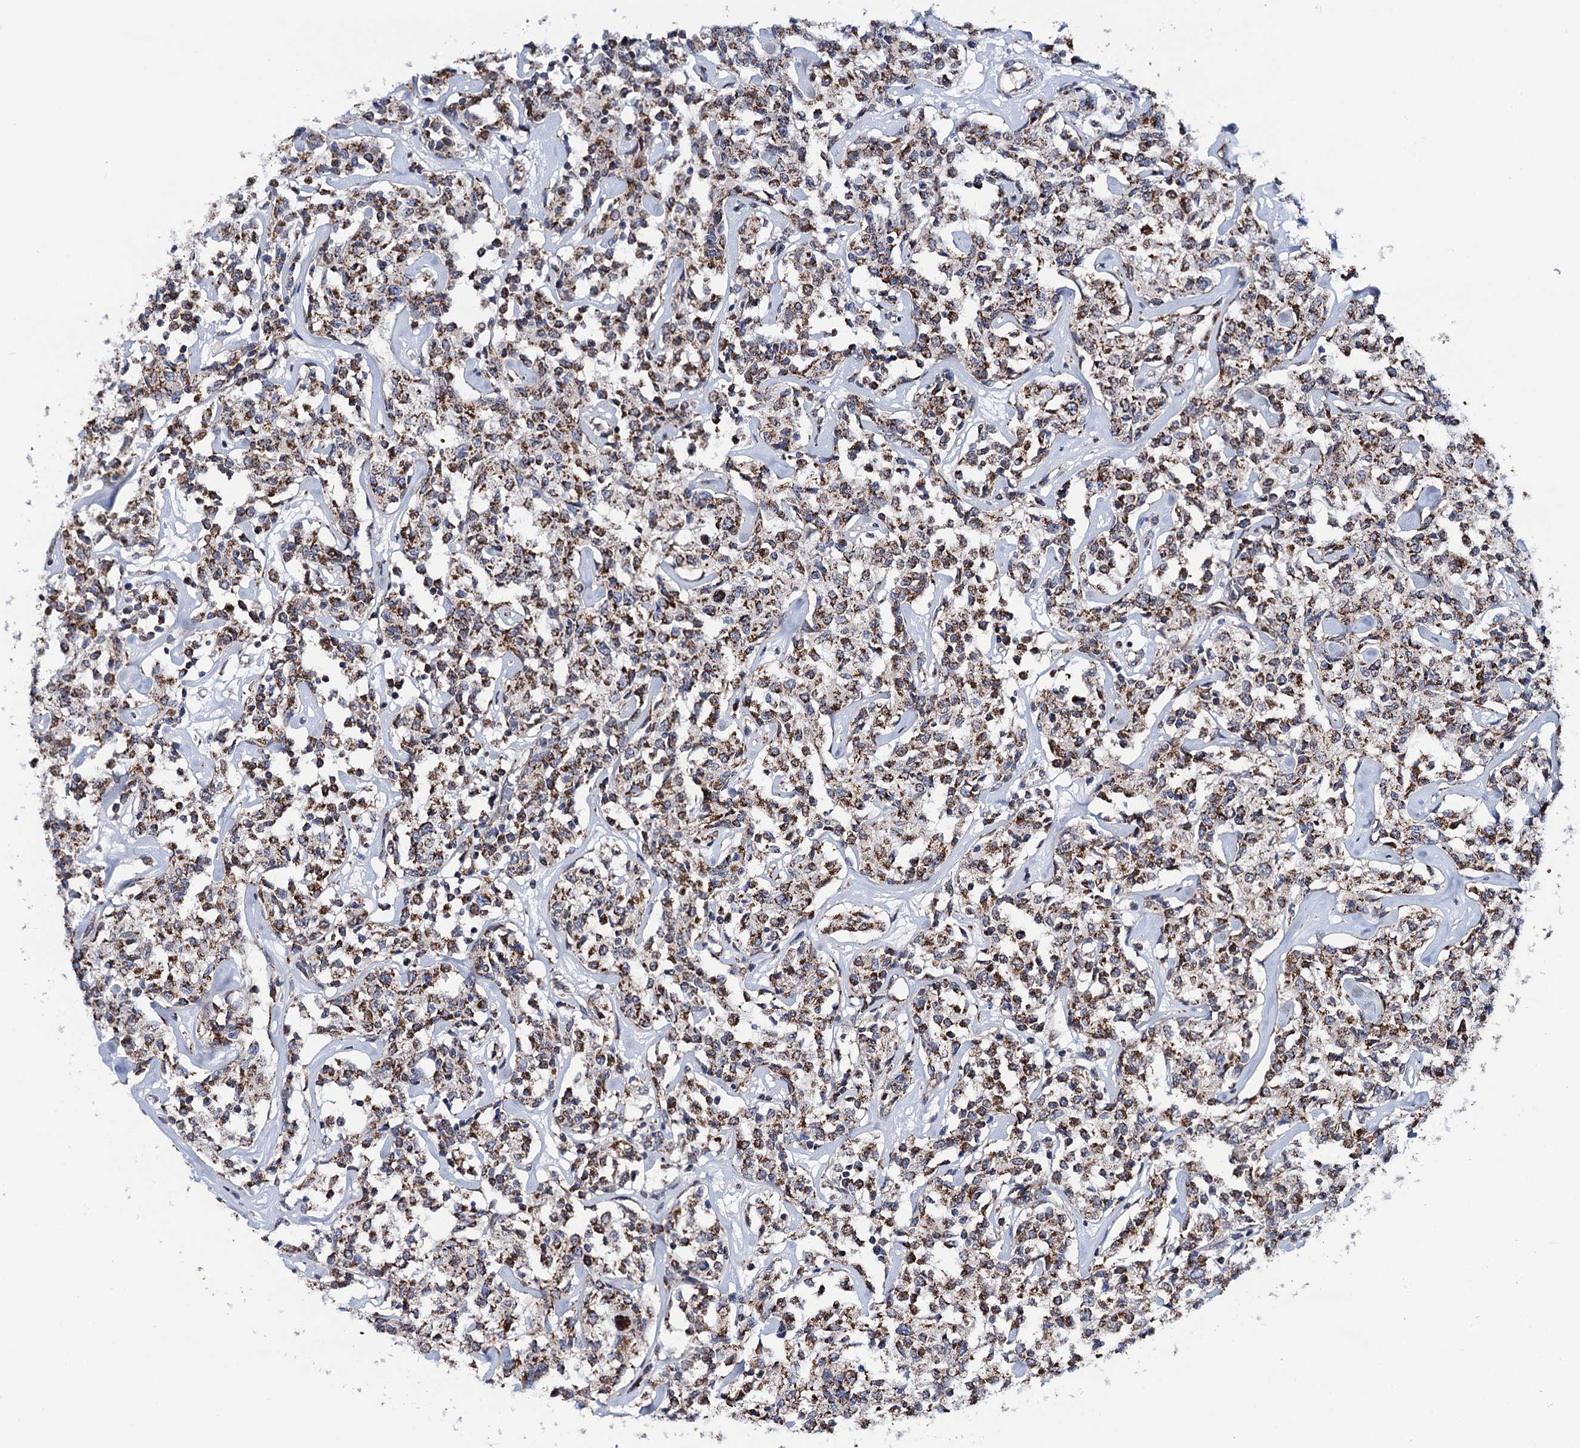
{"staining": {"intensity": "moderate", "quantity": ">75%", "location": "cytoplasmic/membranous"}, "tissue": "lymphoma", "cell_type": "Tumor cells", "image_type": "cancer", "snomed": [{"axis": "morphology", "description": "Malignant lymphoma, non-Hodgkin's type, Low grade"}, {"axis": "topography", "description": "Small intestine"}], "caption": "A brown stain highlights moderate cytoplasmic/membranous expression of a protein in human malignant lymphoma, non-Hodgkin's type (low-grade) tumor cells.", "gene": "PTCD3", "patient": {"sex": "female", "age": 59}}